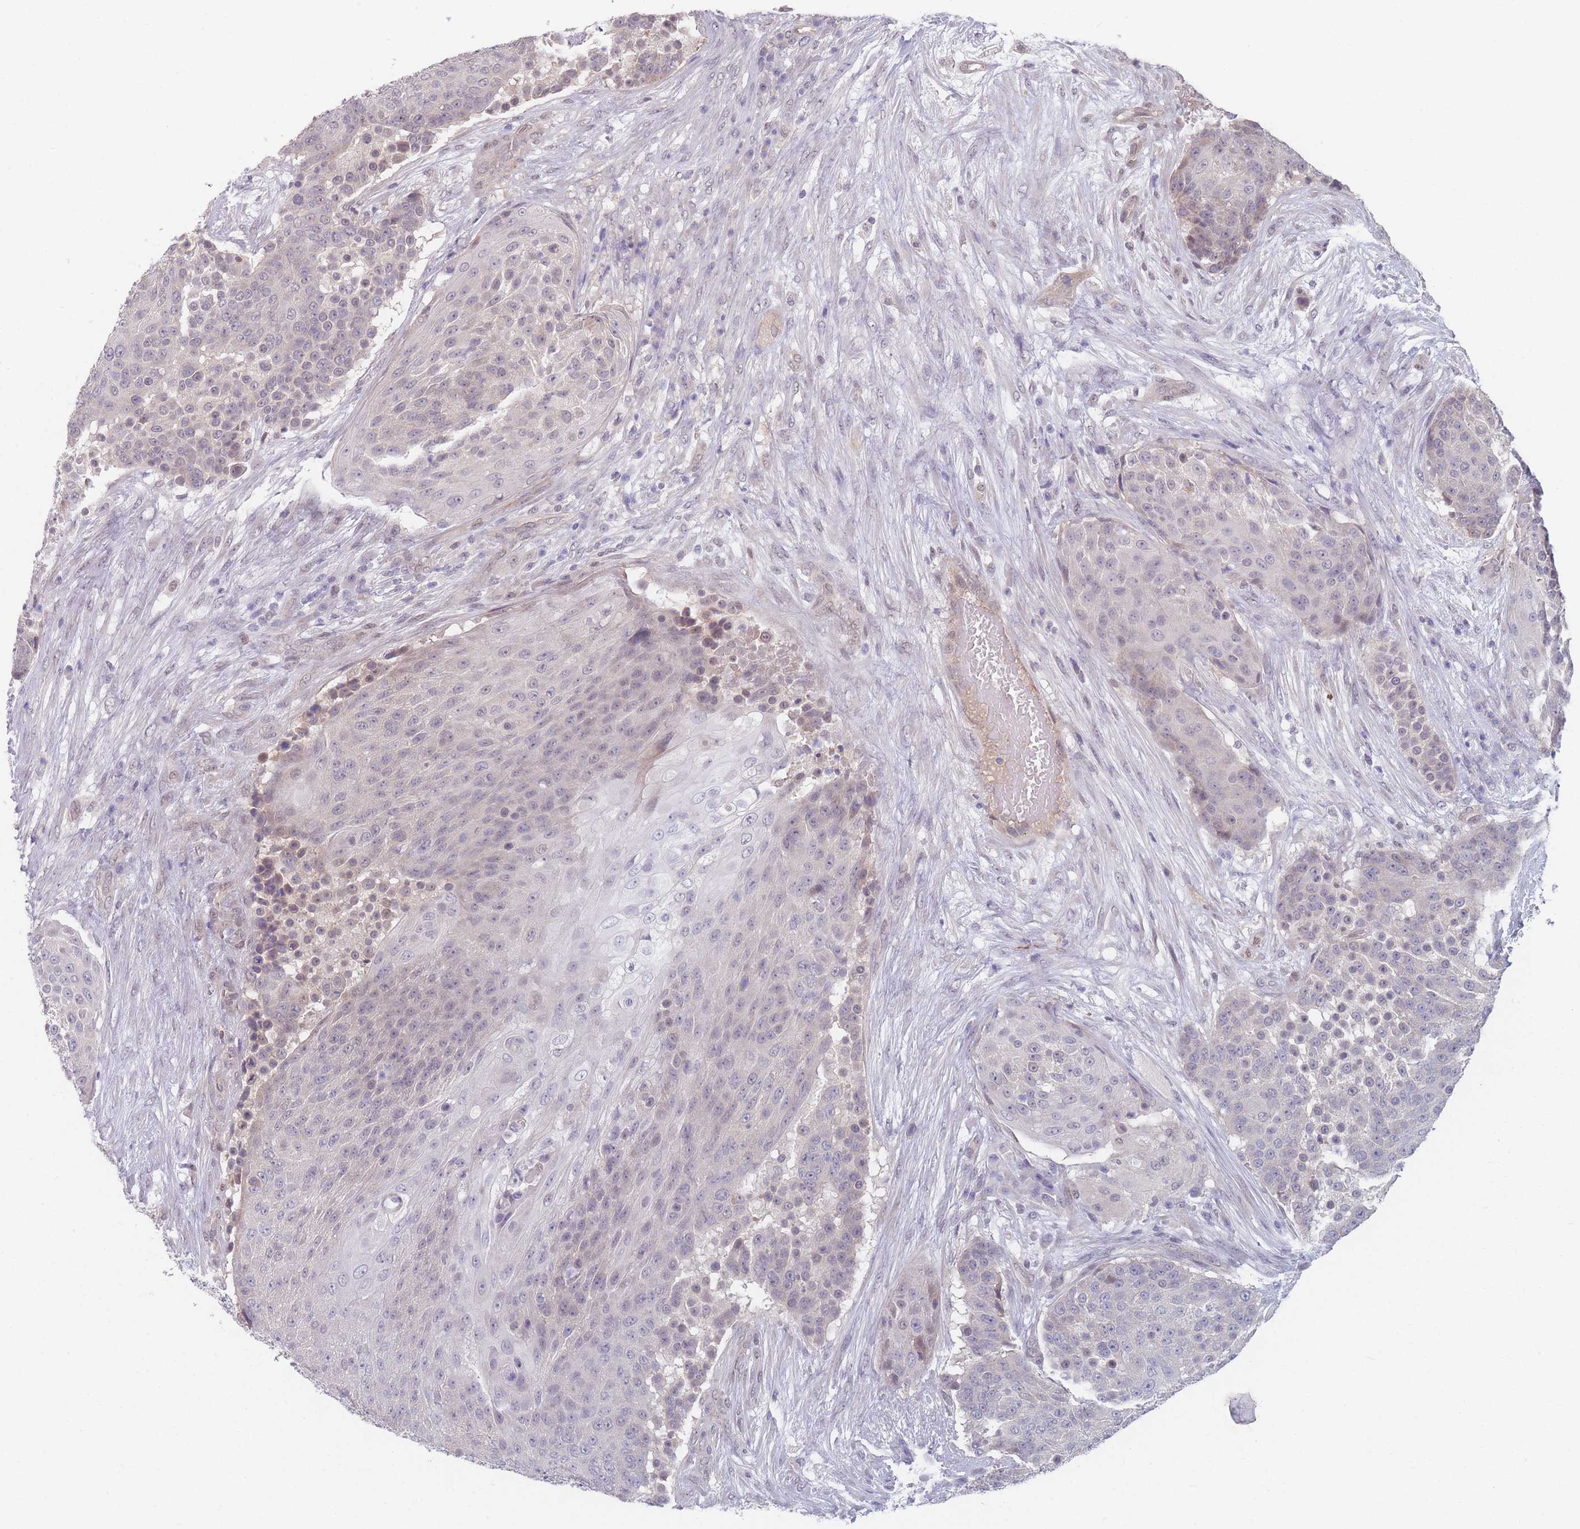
{"staining": {"intensity": "negative", "quantity": "none", "location": "none"}, "tissue": "urothelial cancer", "cell_type": "Tumor cells", "image_type": "cancer", "snomed": [{"axis": "morphology", "description": "Urothelial carcinoma, High grade"}, {"axis": "topography", "description": "Urinary bladder"}], "caption": "Urothelial carcinoma (high-grade) stained for a protein using immunohistochemistry reveals no positivity tumor cells.", "gene": "ANKRD10", "patient": {"sex": "female", "age": 63}}